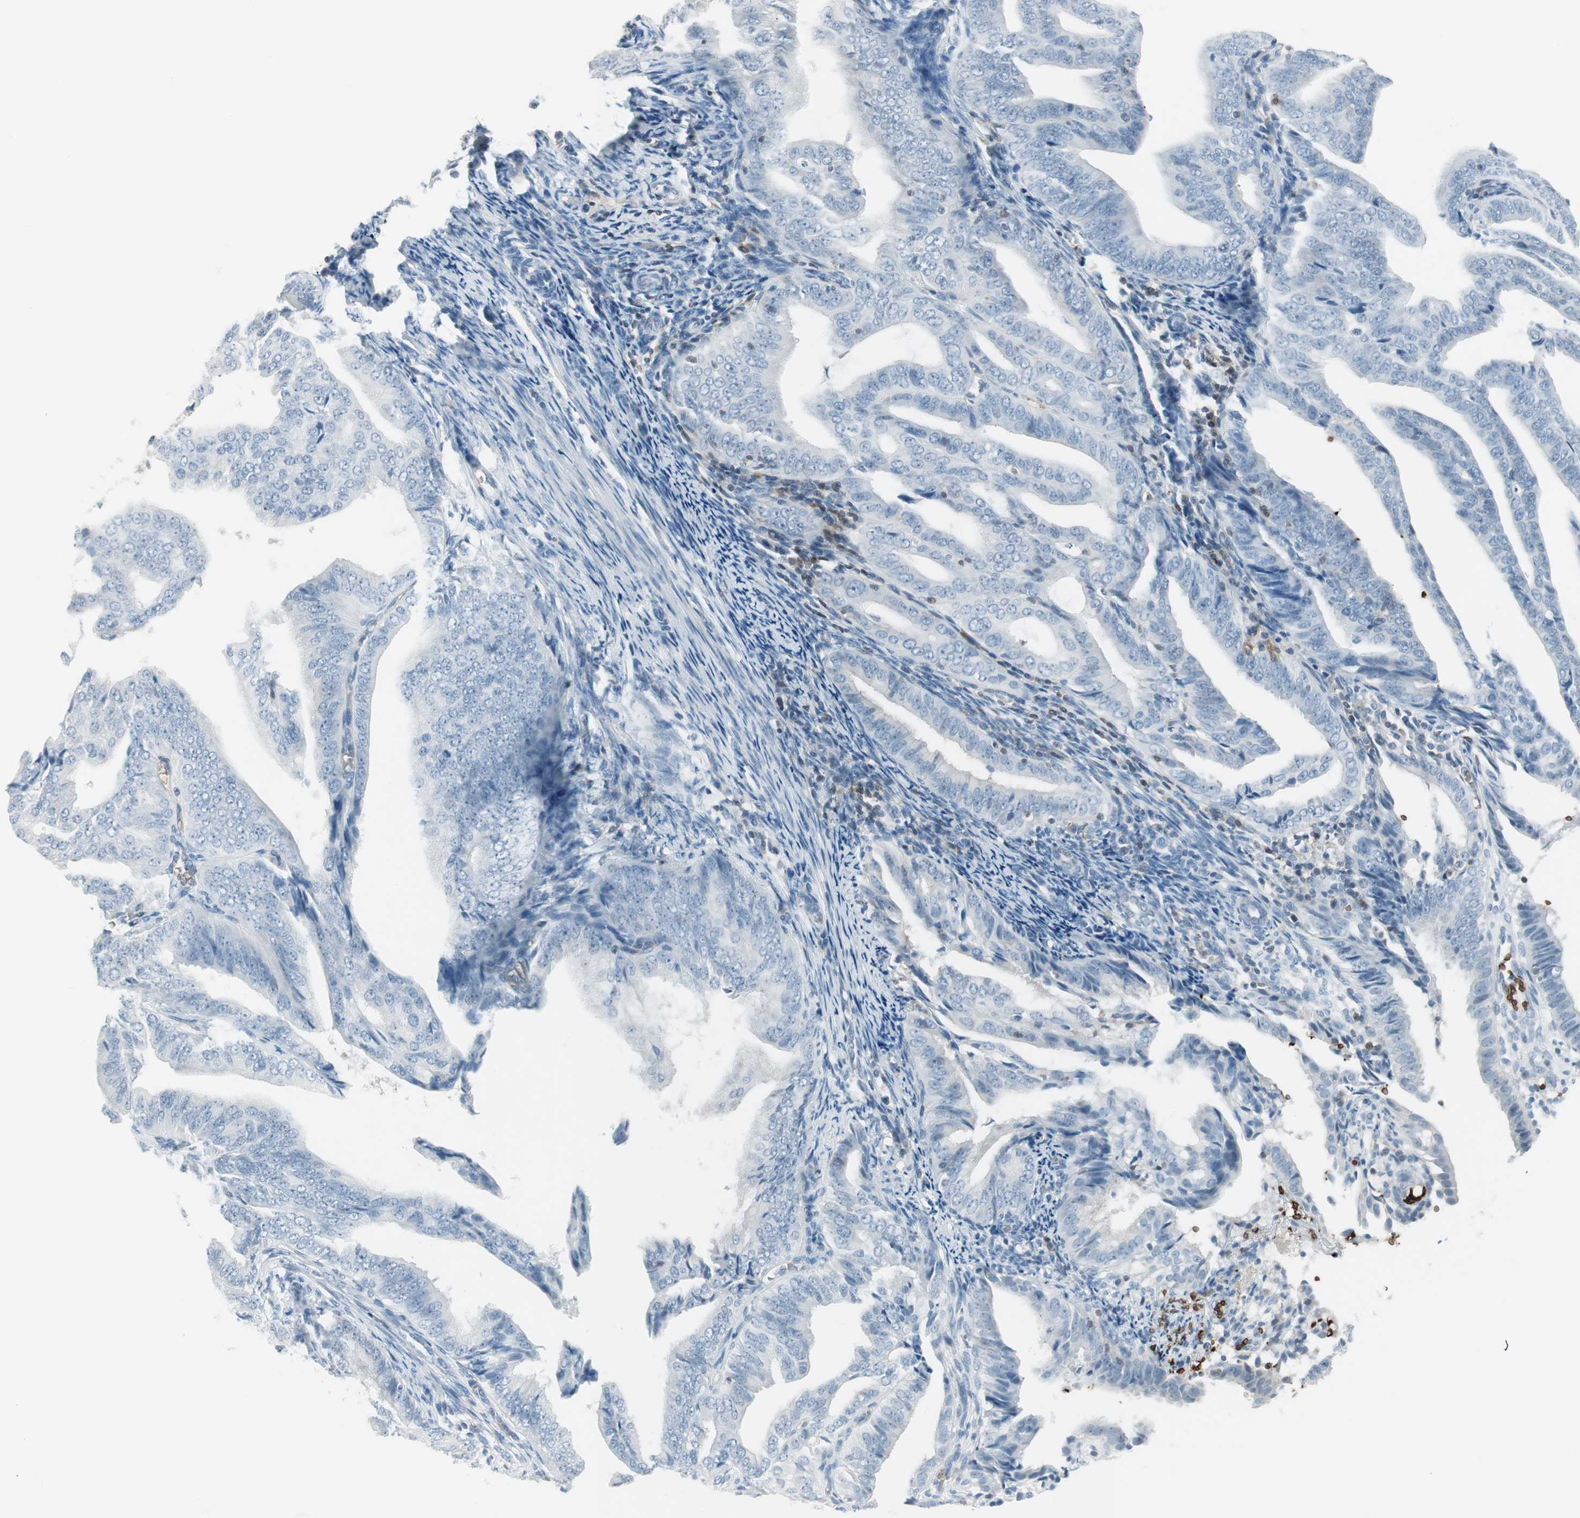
{"staining": {"intensity": "negative", "quantity": "none", "location": "none"}, "tissue": "endometrial cancer", "cell_type": "Tumor cells", "image_type": "cancer", "snomed": [{"axis": "morphology", "description": "Adenocarcinoma, NOS"}, {"axis": "topography", "description": "Endometrium"}], "caption": "Tumor cells are negative for protein expression in human adenocarcinoma (endometrial).", "gene": "MAP4K1", "patient": {"sex": "female", "age": 58}}